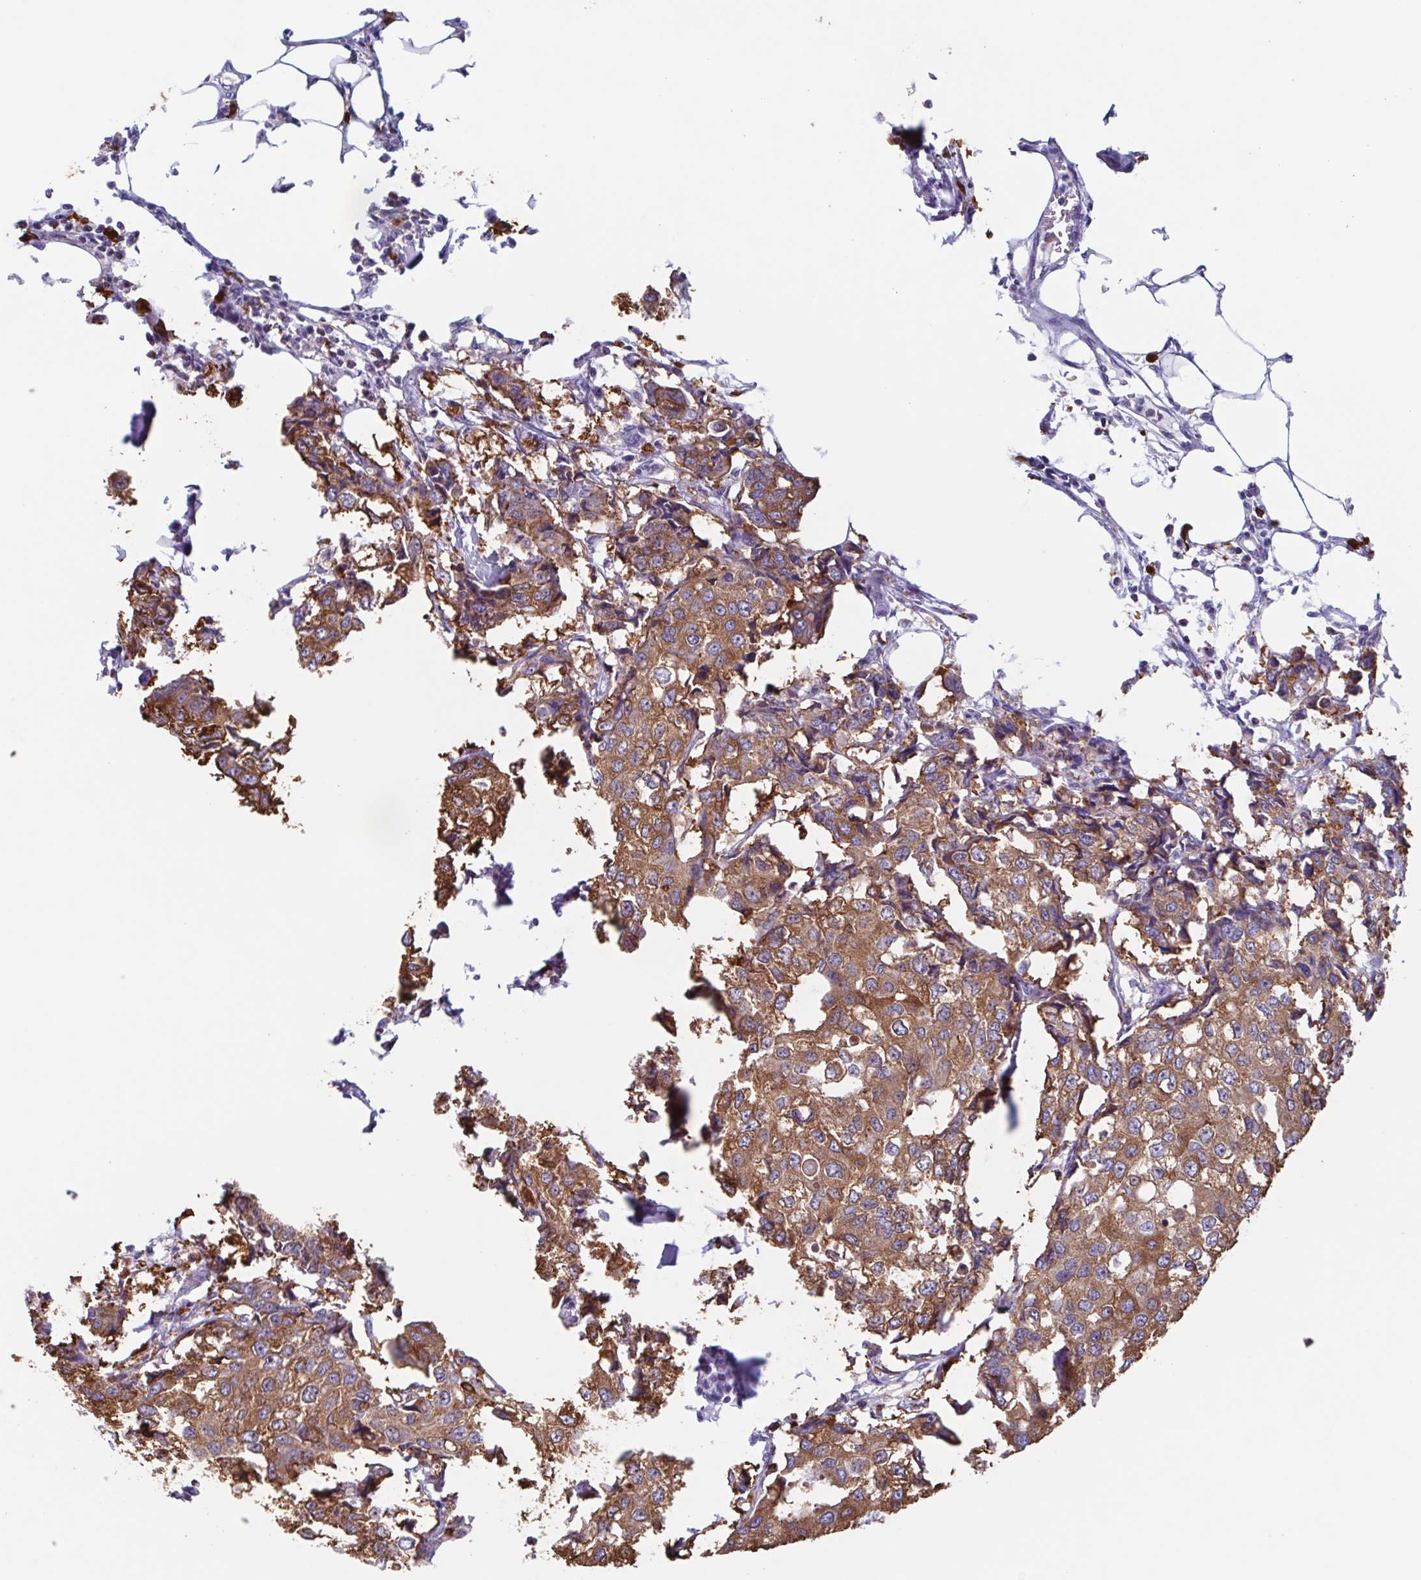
{"staining": {"intensity": "moderate", "quantity": ">75%", "location": "cytoplasmic/membranous"}, "tissue": "breast cancer", "cell_type": "Tumor cells", "image_type": "cancer", "snomed": [{"axis": "morphology", "description": "Duct carcinoma"}, {"axis": "topography", "description": "Breast"}], "caption": "Immunohistochemical staining of breast cancer (invasive ductal carcinoma) shows medium levels of moderate cytoplasmic/membranous protein expression in about >75% of tumor cells.", "gene": "TPD52", "patient": {"sex": "female", "age": 27}}